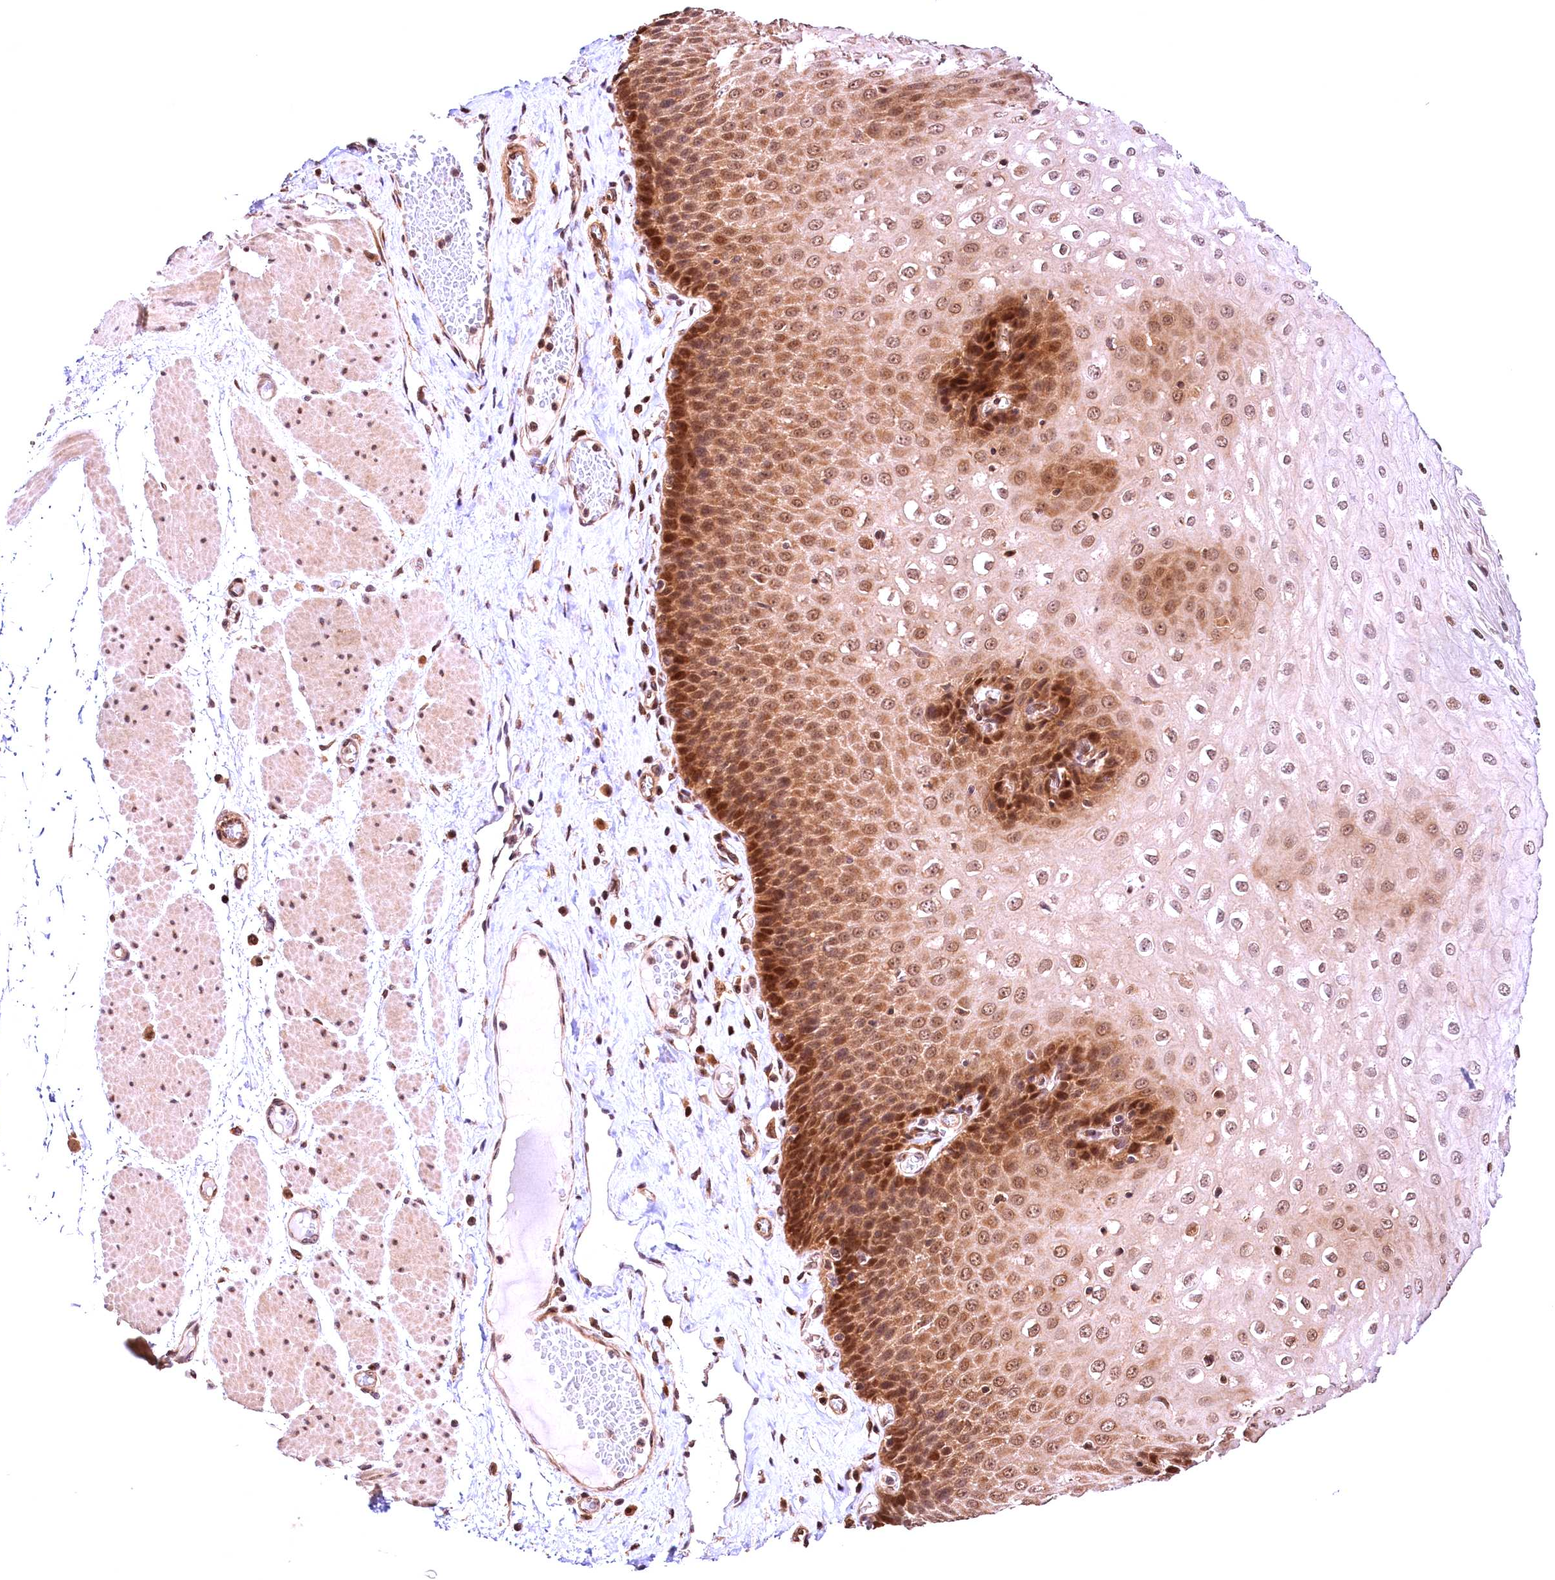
{"staining": {"intensity": "strong", "quantity": "25%-75%", "location": "cytoplasmic/membranous,nuclear"}, "tissue": "esophagus", "cell_type": "Squamous epithelial cells", "image_type": "normal", "snomed": [{"axis": "morphology", "description": "Normal tissue, NOS"}, {"axis": "topography", "description": "Esophagus"}], "caption": "Immunohistochemical staining of normal esophagus demonstrates 25%-75% levels of strong cytoplasmic/membranous,nuclear protein positivity in about 25%-75% of squamous epithelial cells. The staining was performed using DAB (3,3'-diaminobenzidine), with brown indicating positive protein expression. Nuclei are stained blue with hematoxylin.", "gene": "CHORDC1", "patient": {"sex": "male", "age": 60}}